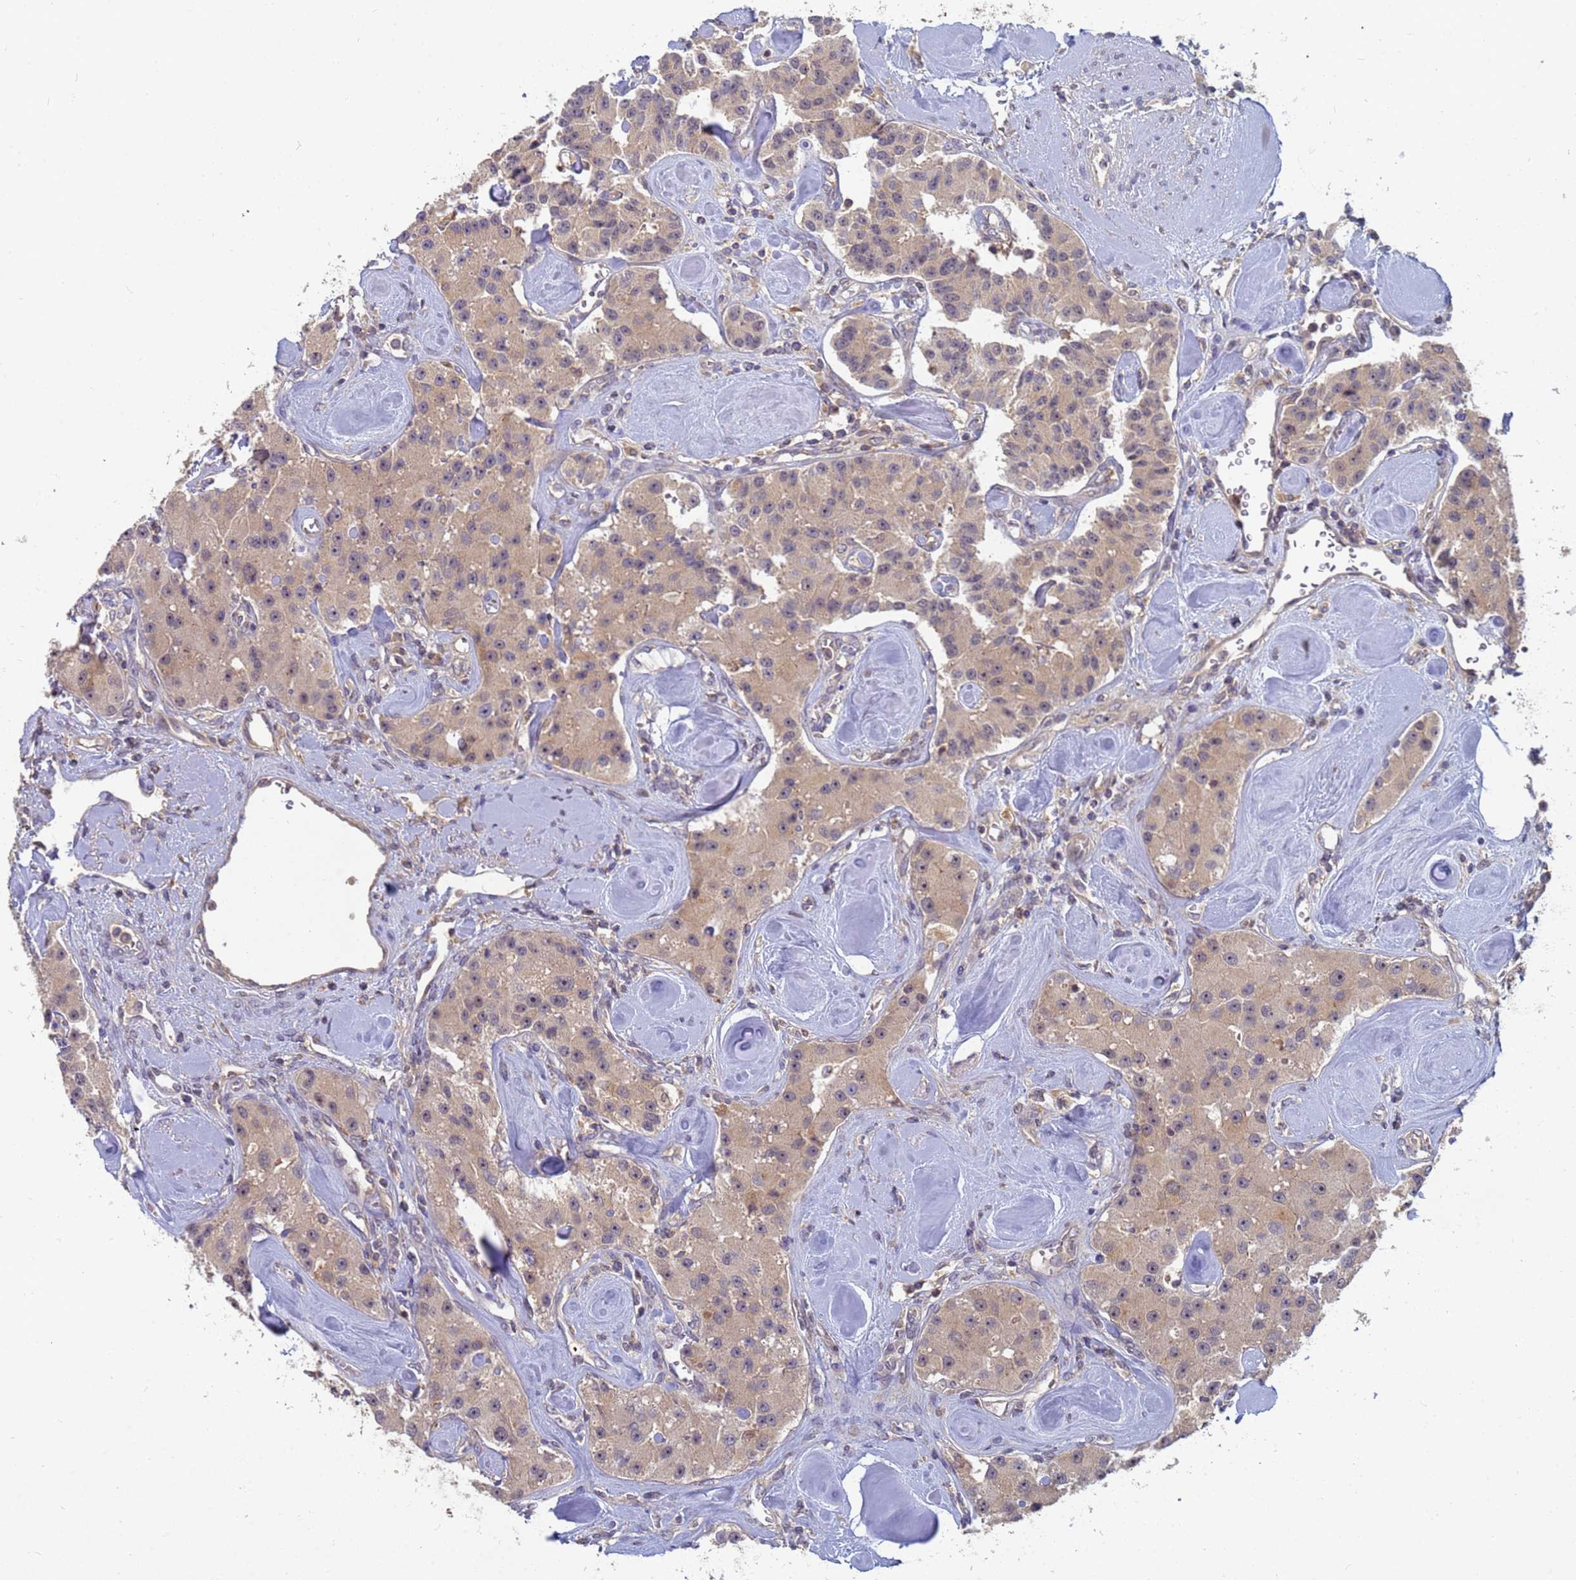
{"staining": {"intensity": "weak", "quantity": ">75%", "location": "cytoplasmic/membranous"}, "tissue": "carcinoid", "cell_type": "Tumor cells", "image_type": "cancer", "snomed": [{"axis": "morphology", "description": "Carcinoid, malignant, NOS"}, {"axis": "topography", "description": "Pancreas"}], "caption": "High-magnification brightfield microscopy of malignant carcinoid stained with DAB (3,3'-diaminobenzidine) (brown) and counterstained with hematoxylin (blue). tumor cells exhibit weak cytoplasmic/membranous positivity is identified in approximately>75% of cells.", "gene": "SHARPIN", "patient": {"sex": "male", "age": 41}}